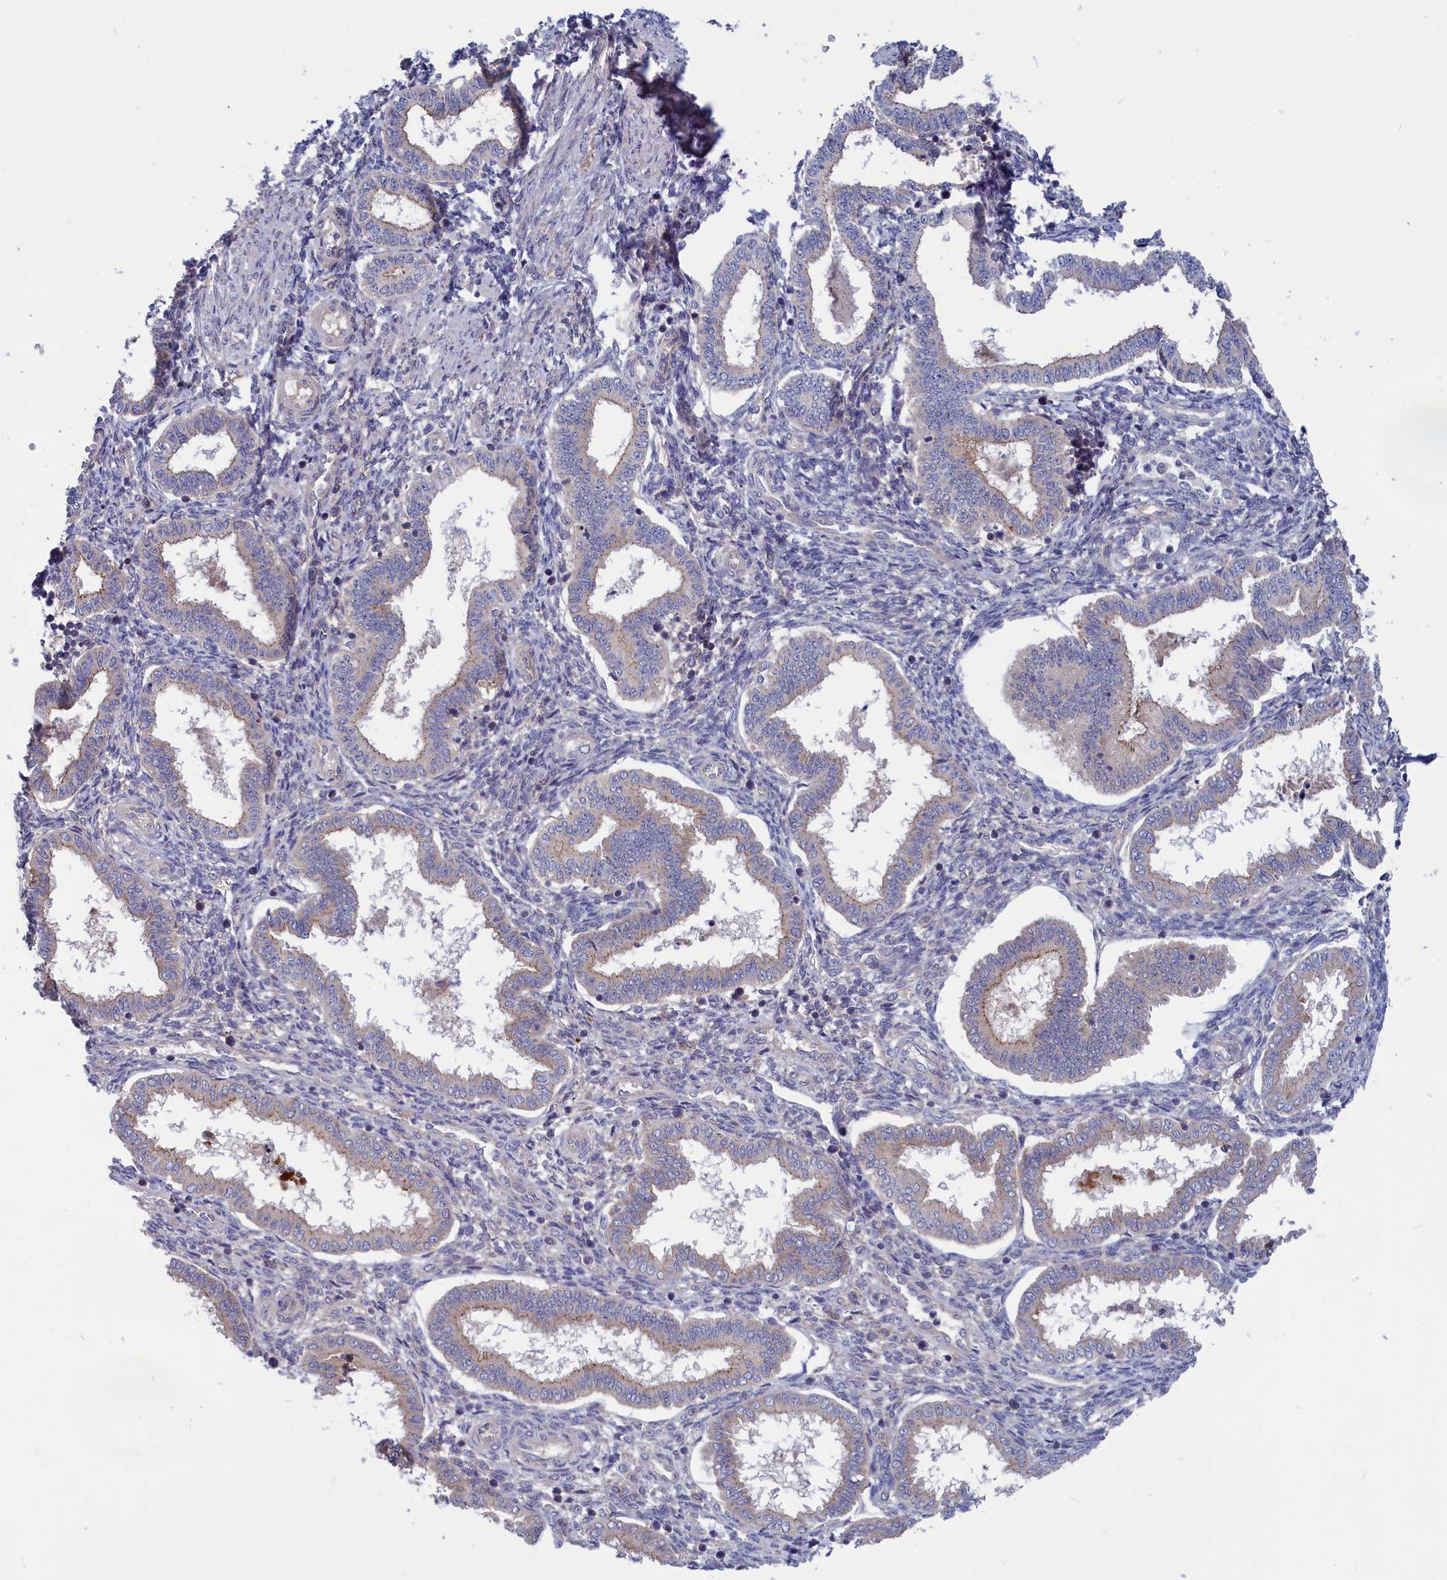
{"staining": {"intensity": "negative", "quantity": "none", "location": "none"}, "tissue": "endometrium", "cell_type": "Cells in endometrial stroma", "image_type": "normal", "snomed": [{"axis": "morphology", "description": "Normal tissue, NOS"}, {"axis": "topography", "description": "Endometrium"}], "caption": "A high-resolution photomicrograph shows immunohistochemistry (IHC) staining of benign endometrium, which exhibits no significant positivity in cells in endometrial stroma.", "gene": "CRACD", "patient": {"sex": "female", "age": 24}}